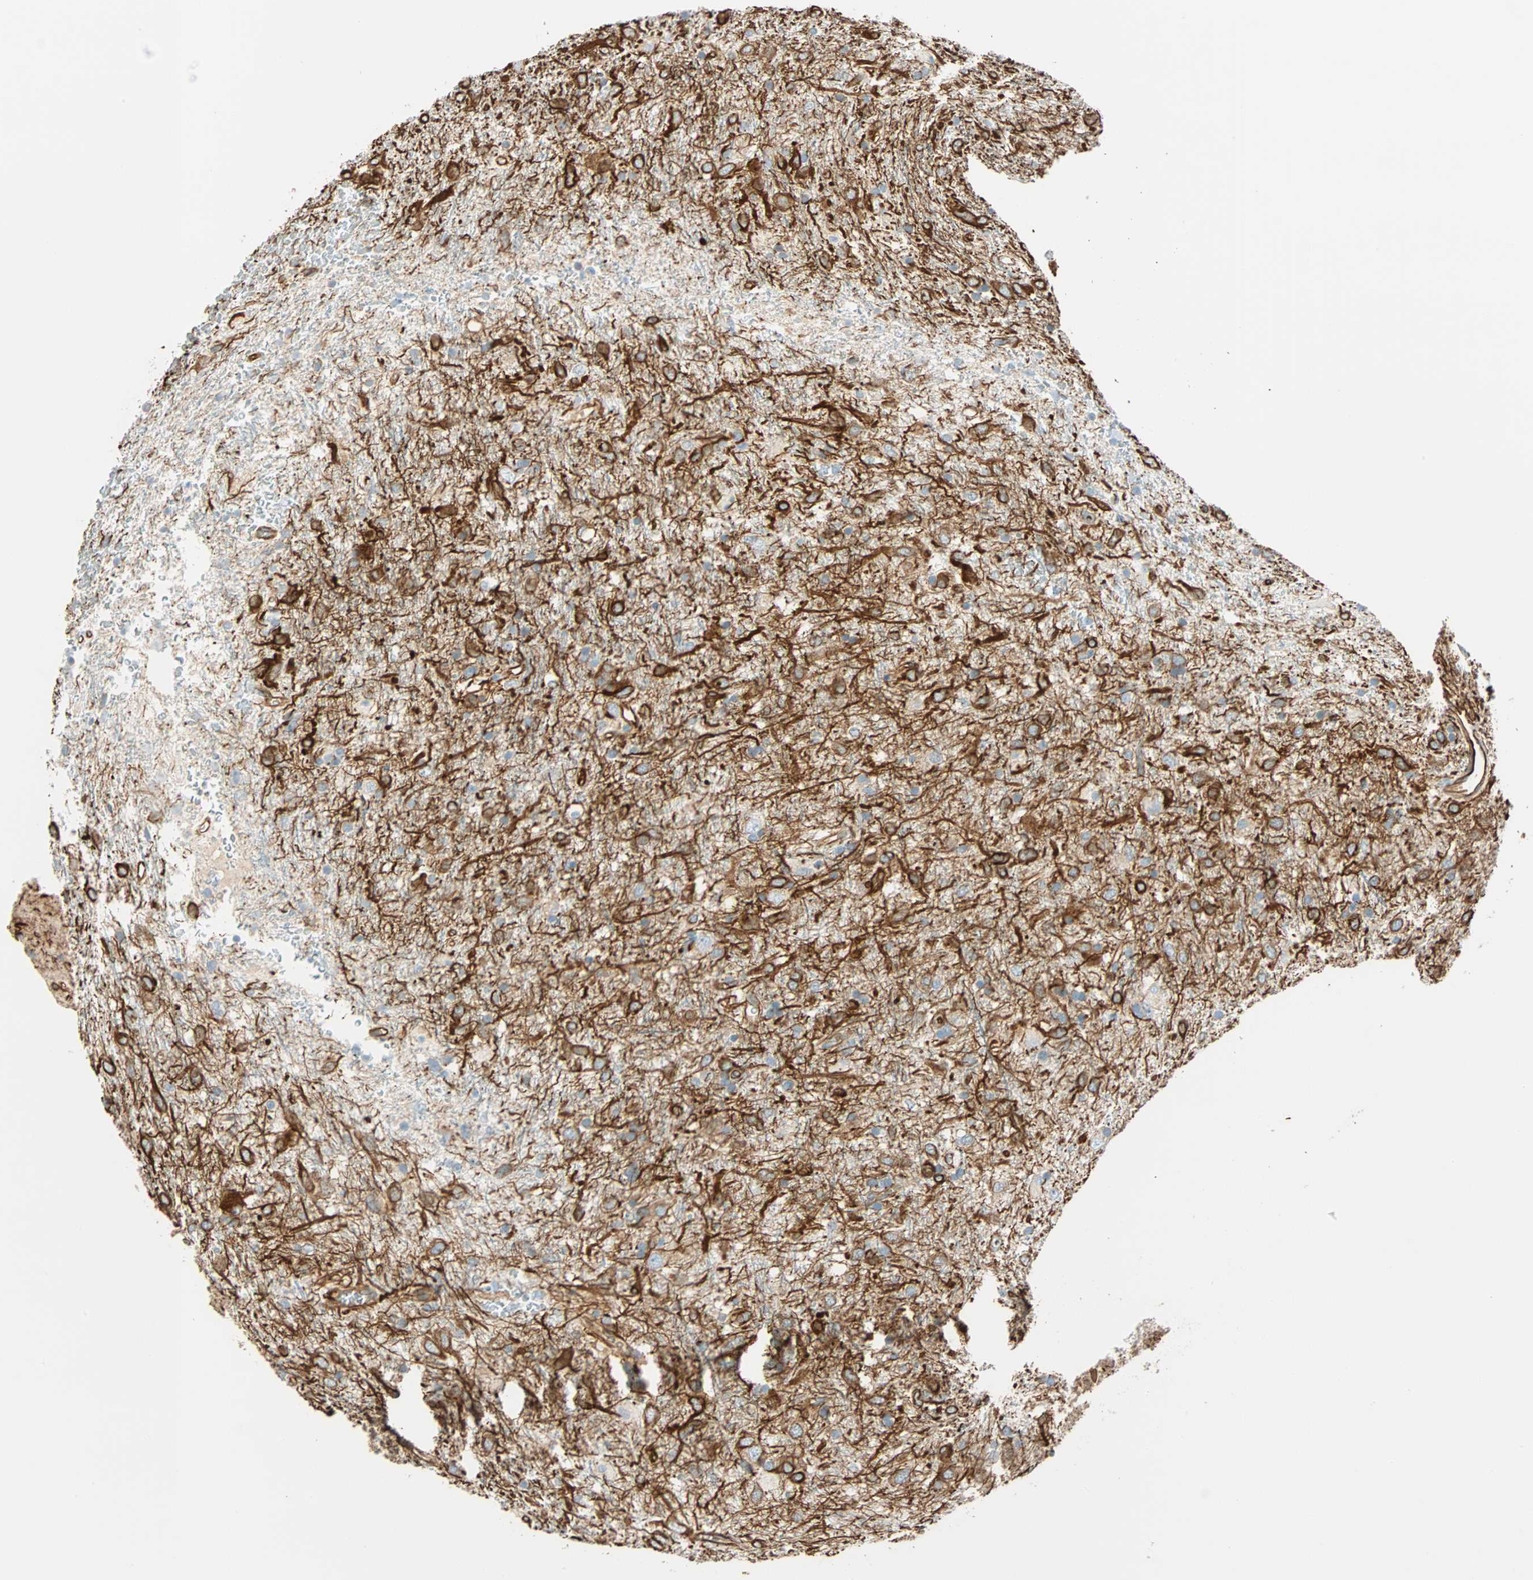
{"staining": {"intensity": "moderate", "quantity": "25%-75%", "location": "cytoplasmic/membranous"}, "tissue": "glioma", "cell_type": "Tumor cells", "image_type": "cancer", "snomed": [{"axis": "morphology", "description": "Glioma, malignant, Low grade"}, {"axis": "topography", "description": "Brain"}], "caption": "There is medium levels of moderate cytoplasmic/membranous positivity in tumor cells of glioma, as demonstrated by immunohistochemical staining (brown color).", "gene": "NES", "patient": {"sex": "male", "age": 77}}